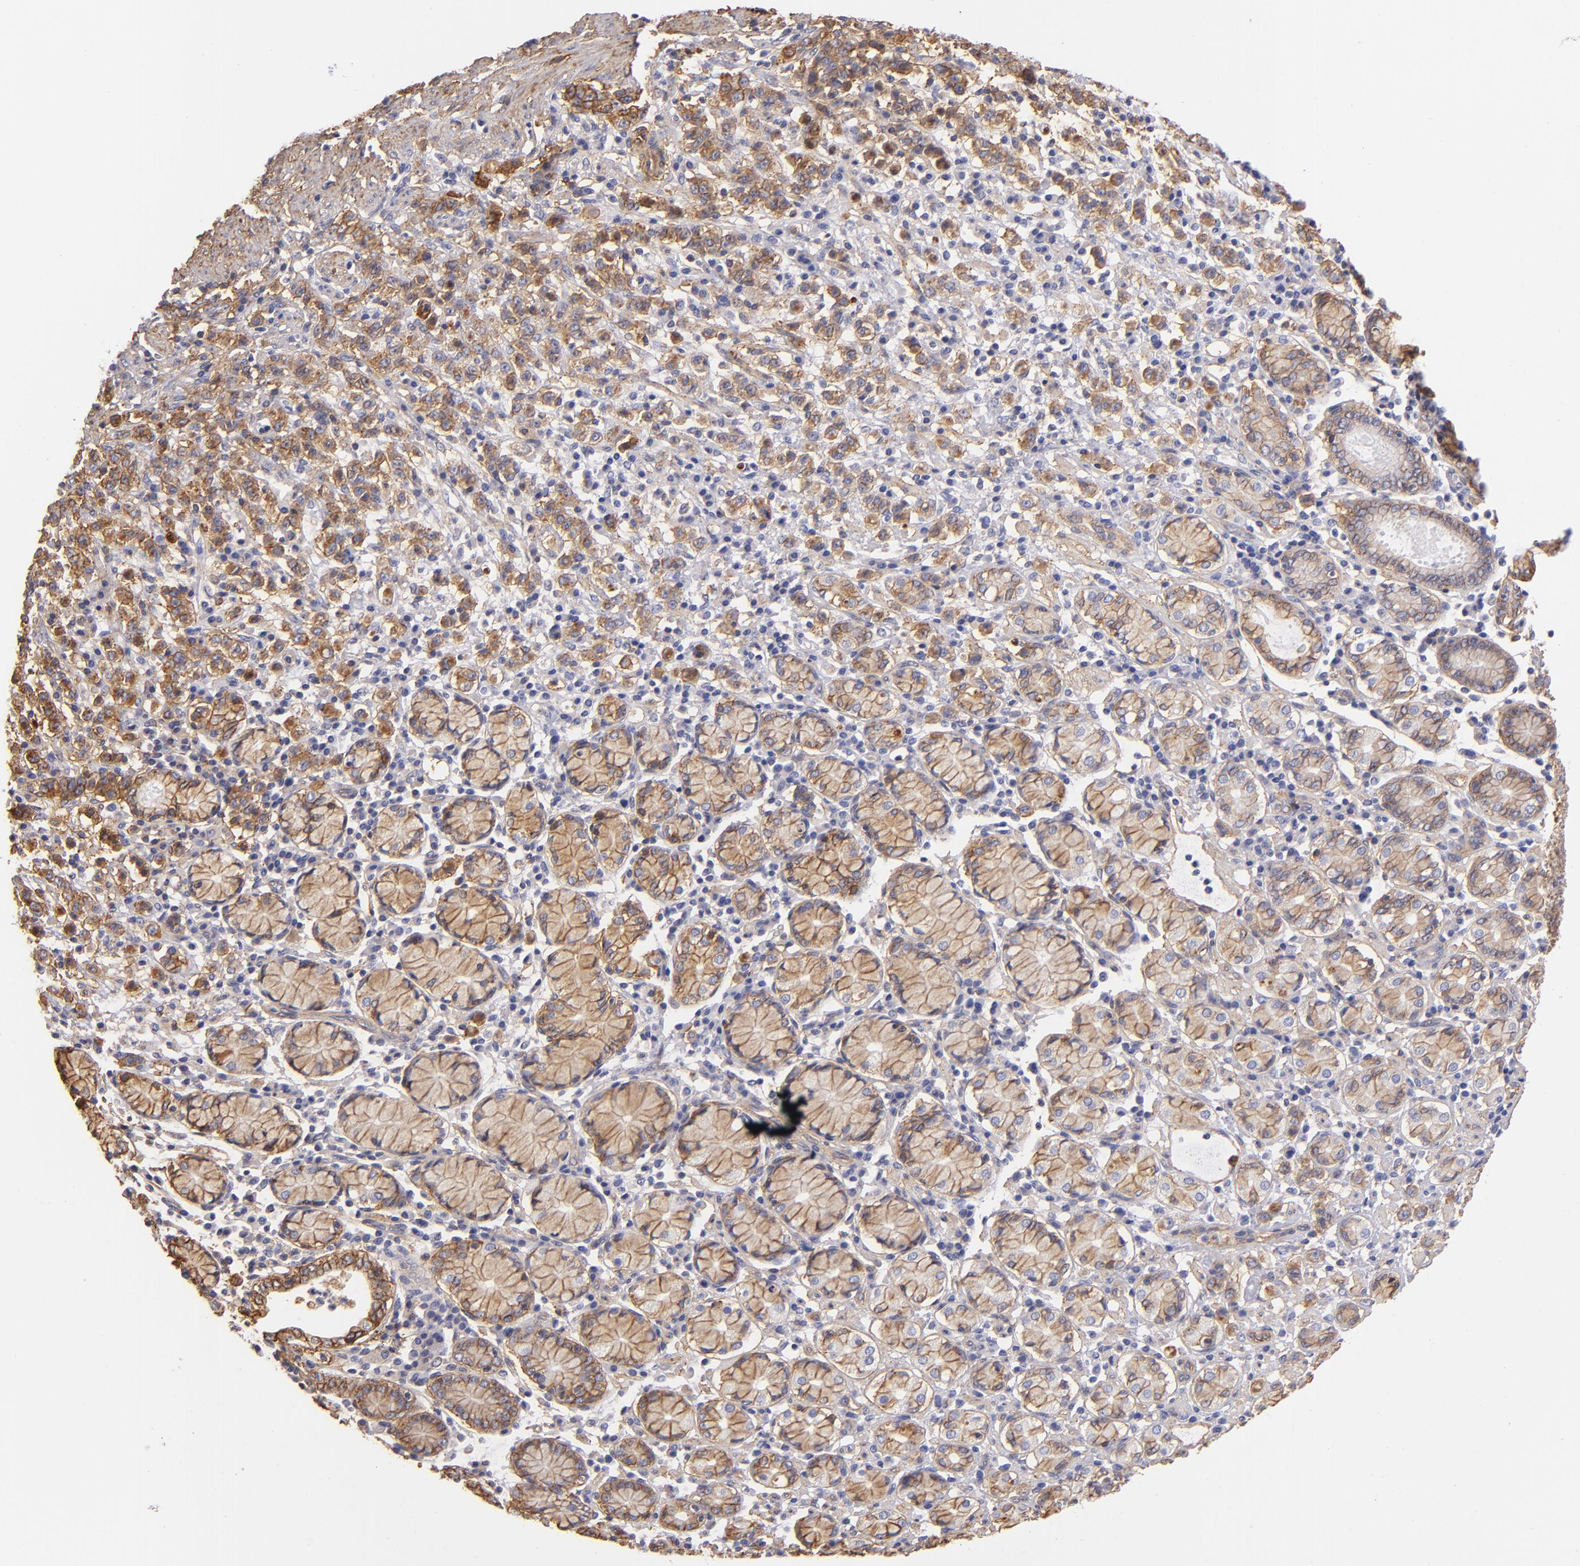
{"staining": {"intensity": "moderate", "quantity": ">75%", "location": "cytoplasmic/membranous"}, "tissue": "stomach cancer", "cell_type": "Tumor cells", "image_type": "cancer", "snomed": [{"axis": "morphology", "description": "Adenocarcinoma, NOS"}, {"axis": "topography", "description": "Stomach, lower"}], "caption": "IHC micrograph of neoplastic tissue: stomach adenocarcinoma stained using immunohistochemistry exhibits medium levels of moderate protein expression localized specifically in the cytoplasmic/membranous of tumor cells, appearing as a cytoplasmic/membranous brown color.", "gene": "CD151", "patient": {"sex": "male", "age": 88}}